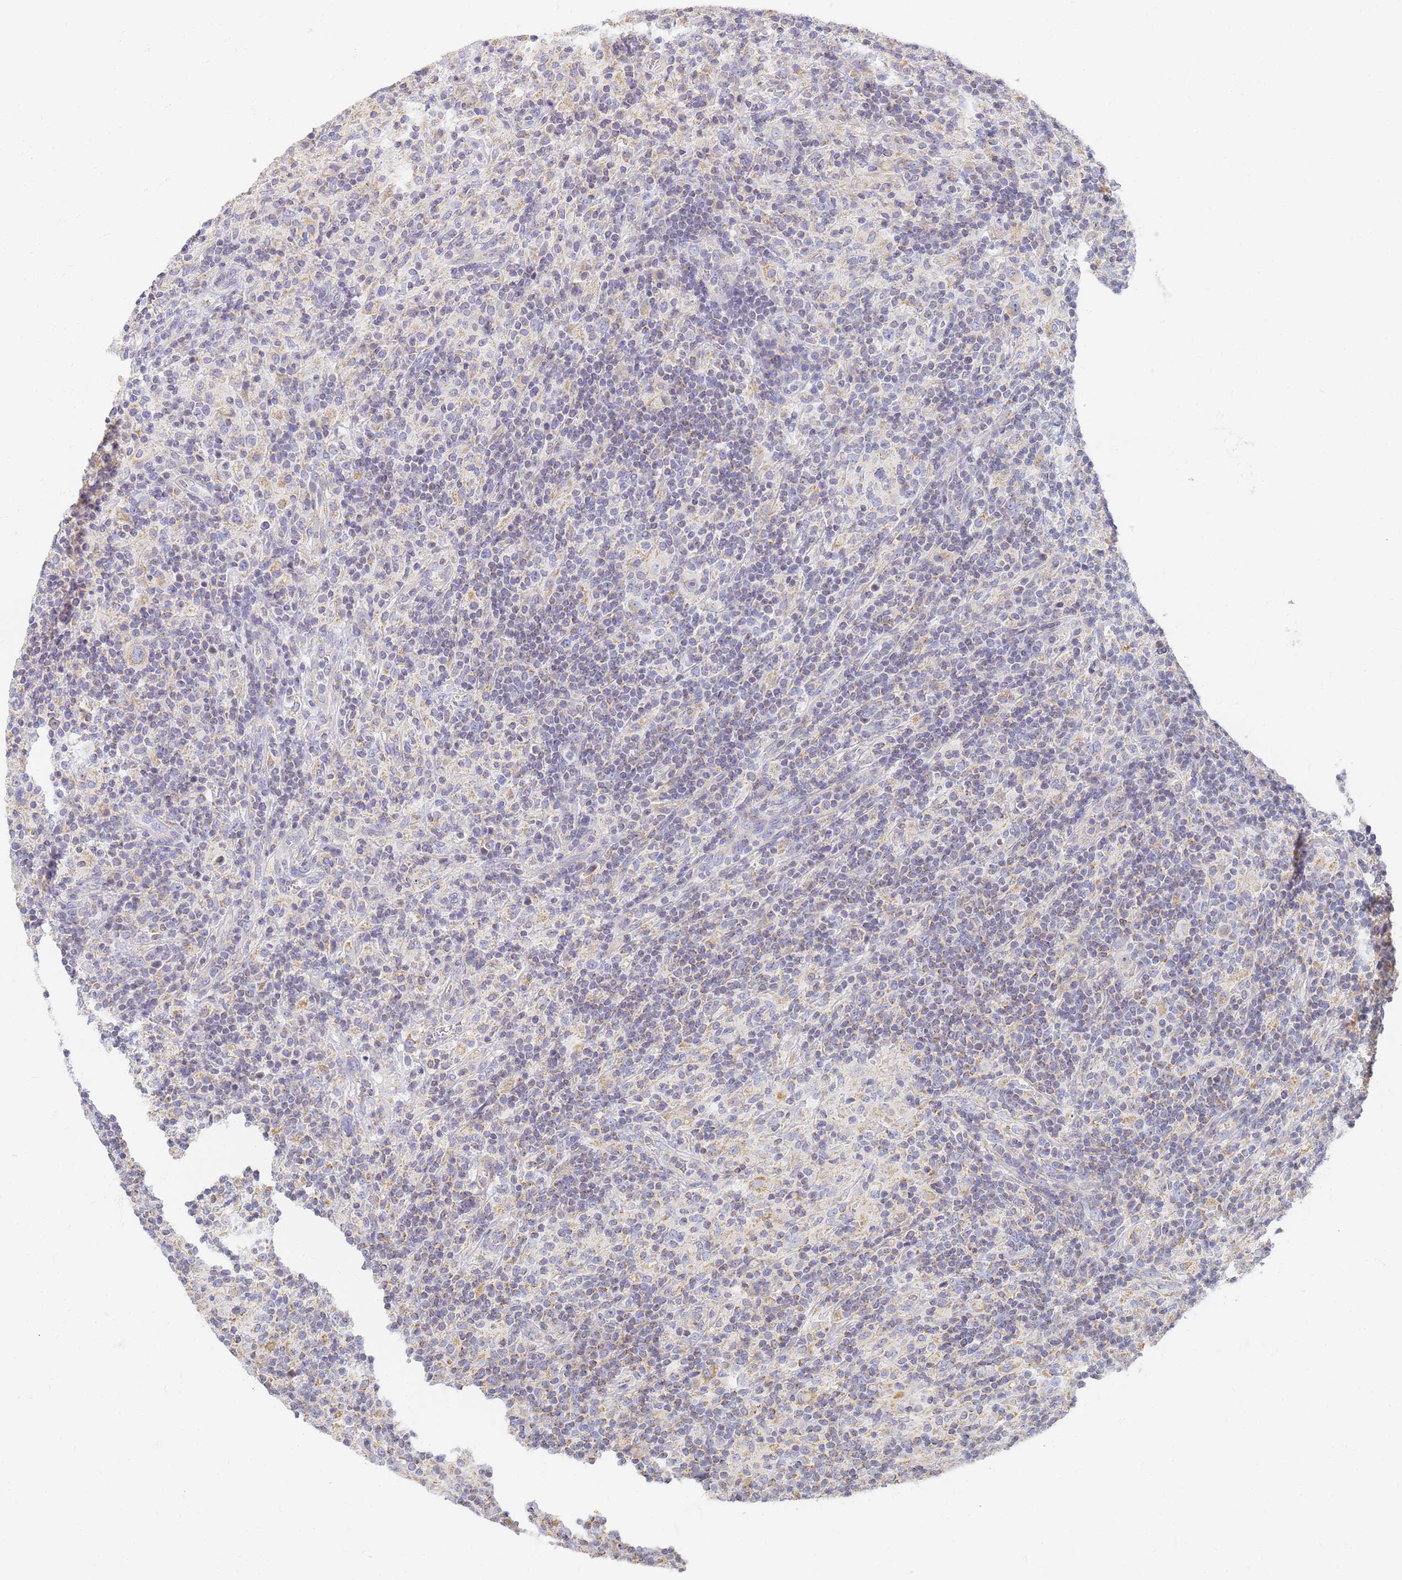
{"staining": {"intensity": "negative", "quantity": "none", "location": "none"}, "tissue": "lymphoma", "cell_type": "Tumor cells", "image_type": "cancer", "snomed": [{"axis": "morphology", "description": "Hodgkin's disease, NOS"}, {"axis": "topography", "description": "Lymph node"}], "caption": "A histopathology image of human lymphoma is negative for staining in tumor cells.", "gene": "UTP23", "patient": {"sex": "male", "age": 70}}